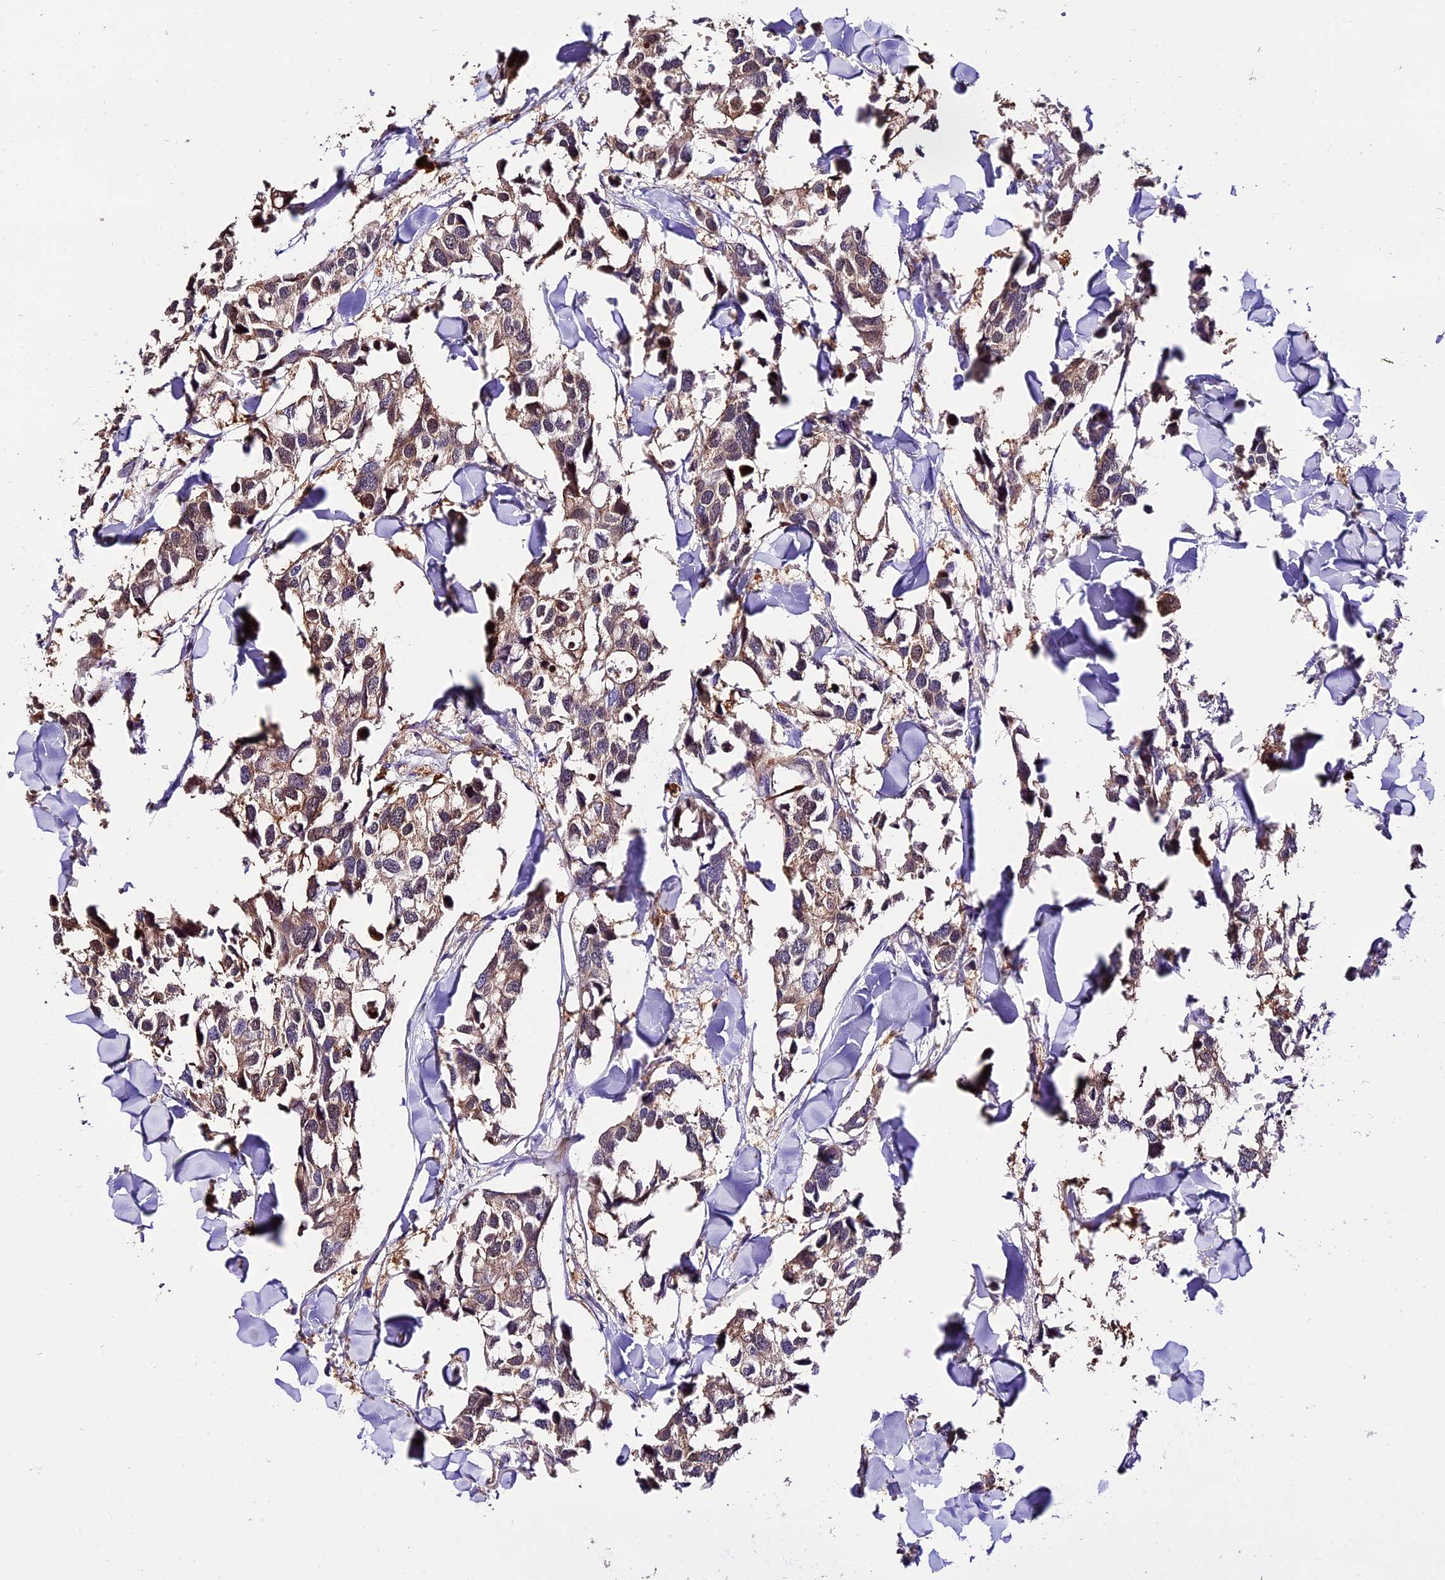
{"staining": {"intensity": "moderate", "quantity": "25%-75%", "location": "cytoplasmic/membranous"}, "tissue": "breast cancer", "cell_type": "Tumor cells", "image_type": "cancer", "snomed": [{"axis": "morphology", "description": "Duct carcinoma"}, {"axis": "topography", "description": "Breast"}], "caption": "DAB (3,3'-diaminobenzidine) immunohistochemical staining of breast infiltrating ductal carcinoma exhibits moderate cytoplasmic/membranous protein expression in approximately 25%-75% of tumor cells. Using DAB (brown) and hematoxylin (blue) stains, captured at high magnification using brightfield microscopy.", "gene": "MAP3K7CL", "patient": {"sex": "female", "age": 83}}